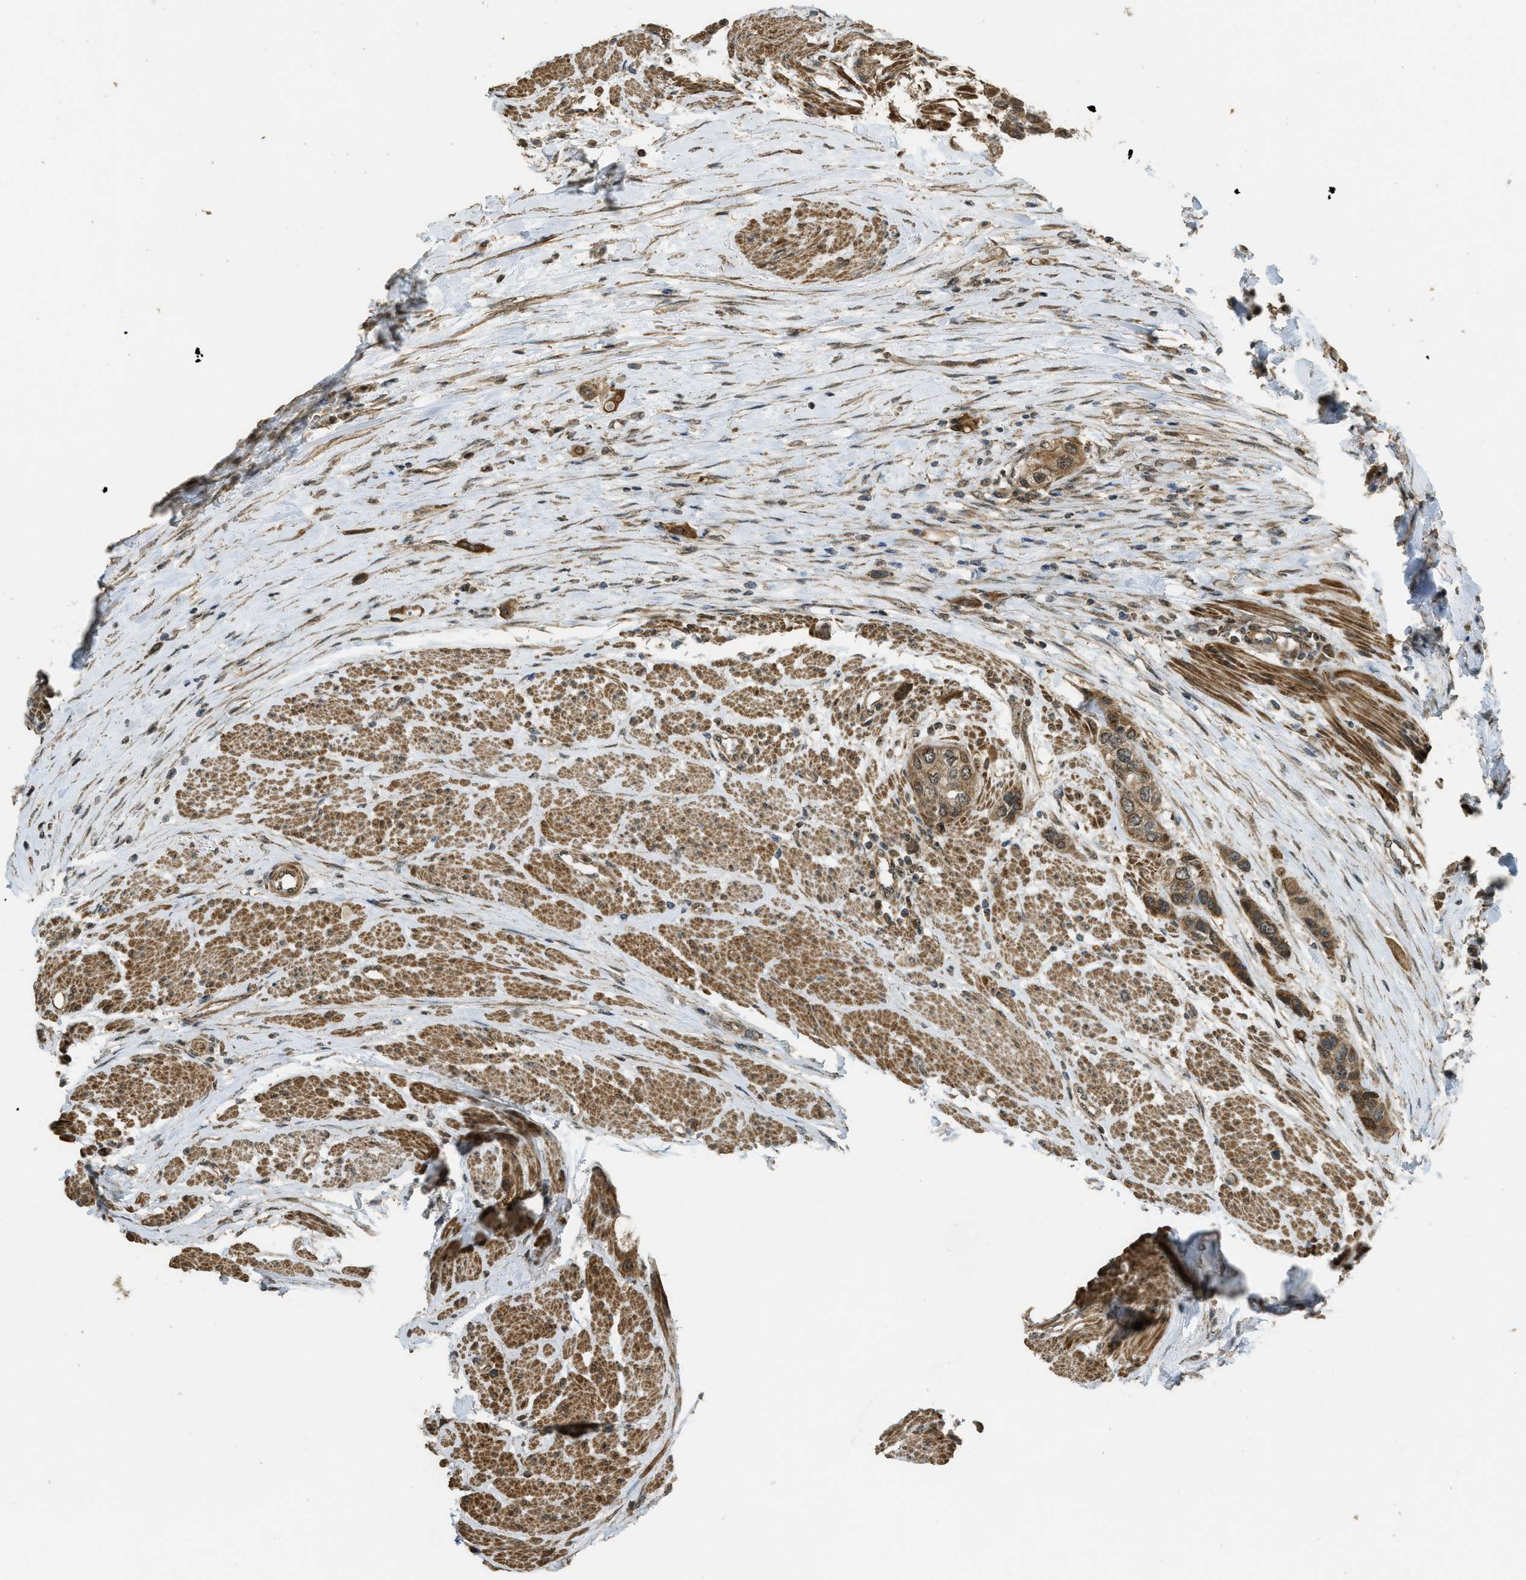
{"staining": {"intensity": "moderate", "quantity": ">75%", "location": "cytoplasmic/membranous,nuclear"}, "tissue": "urothelial cancer", "cell_type": "Tumor cells", "image_type": "cancer", "snomed": [{"axis": "morphology", "description": "Urothelial carcinoma, High grade"}, {"axis": "topography", "description": "Urinary bladder"}], "caption": "Brown immunohistochemical staining in urothelial cancer shows moderate cytoplasmic/membranous and nuclear staining in approximately >75% of tumor cells.", "gene": "CTPS1", "patient": {"sex": "female", "age": 56}}